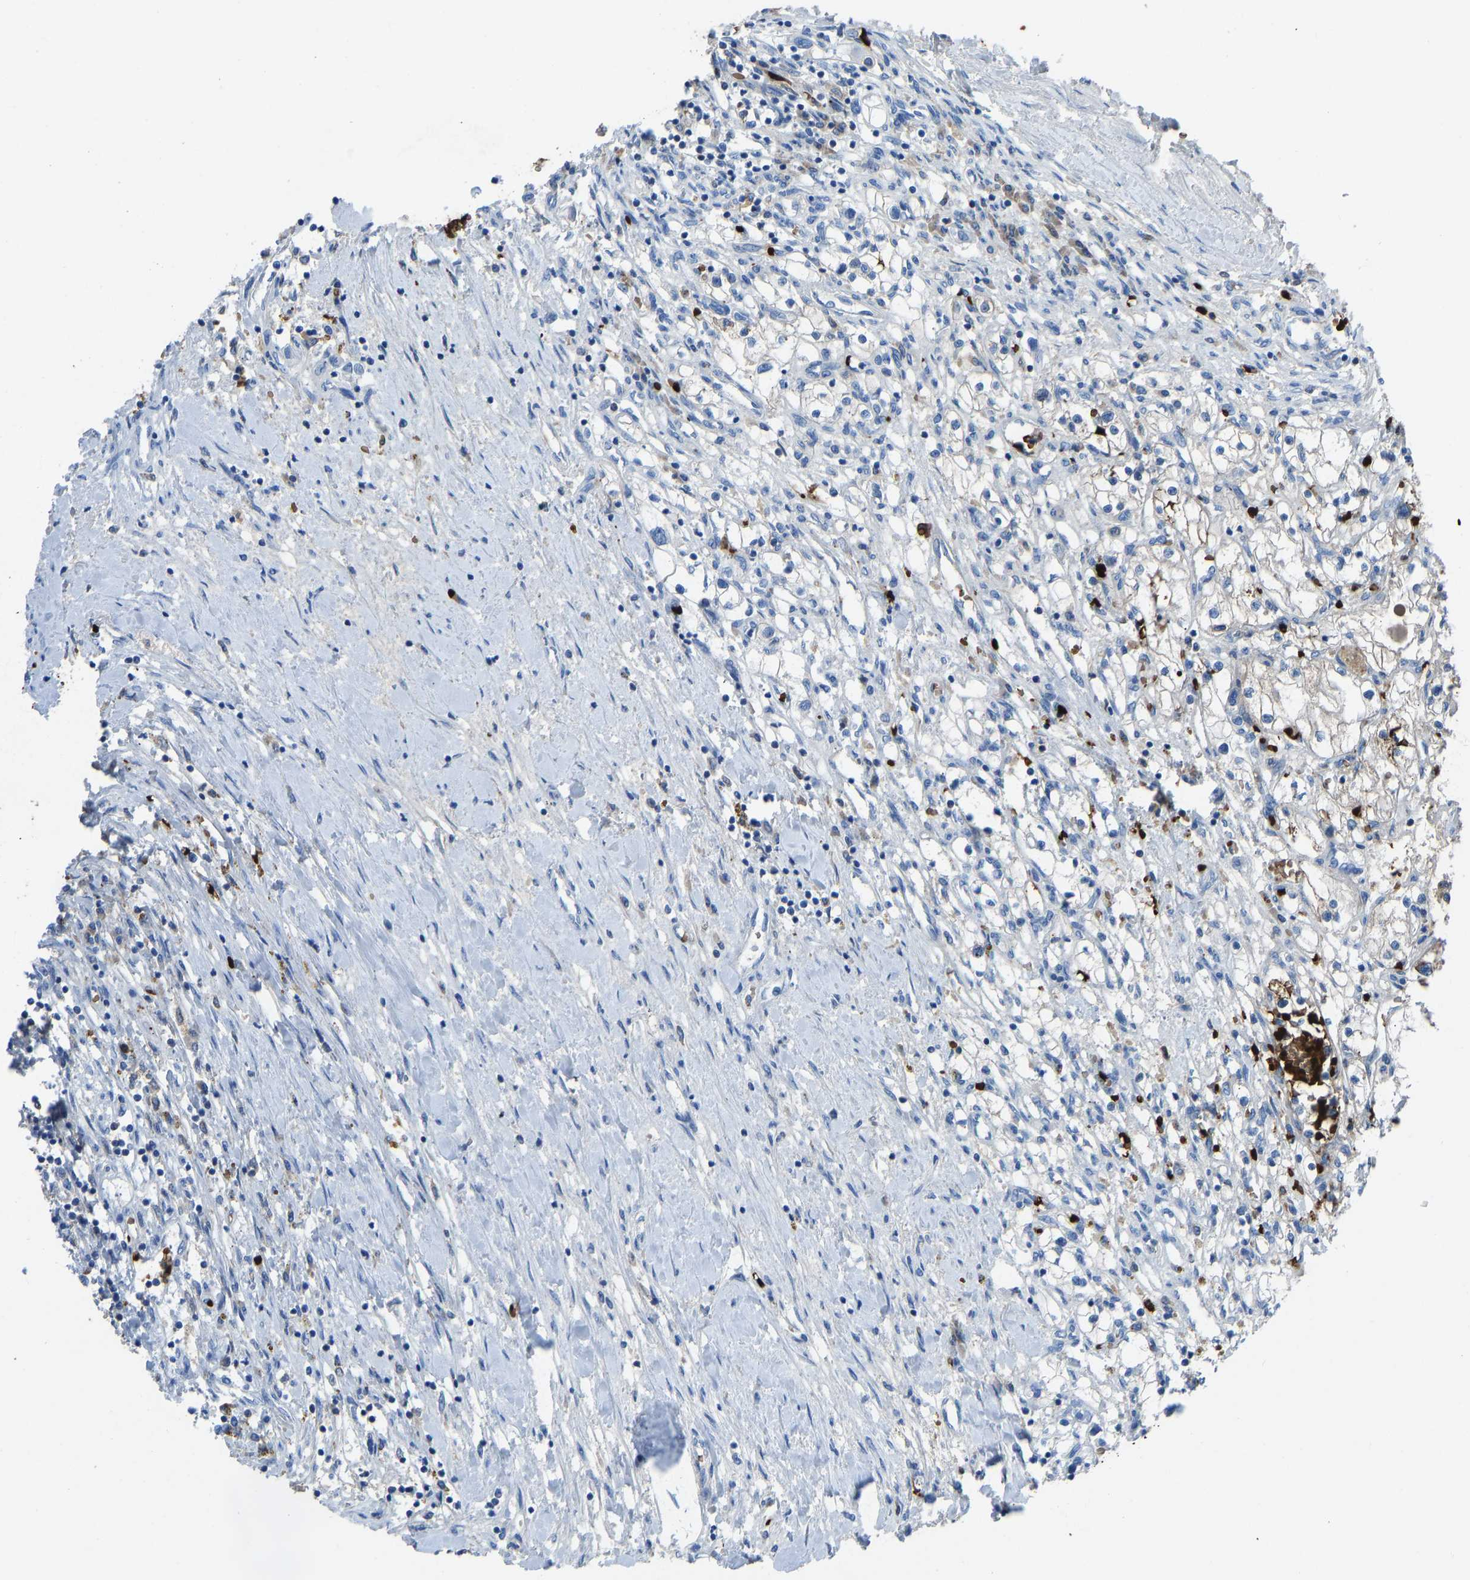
{"staining": {"intensity": "moderate", "quantity": "<25%", "location": "cytoplasmic/membranous"}, "tissue": "renal cancer", "cell_type": "Tumor cells", "image_type": "cancer", "snomed": [{"axis": "morphology", "description": "Adenocarcinoma, NOS"}, {"axis": "topography", "description": "Kidney"}], "caption": "Renal adenocarcinoma stained with a protein marker exhibits moderate staining in tumor cells.", "gene": "PIGS", "patient": {"sex": "male", "age": 68}}